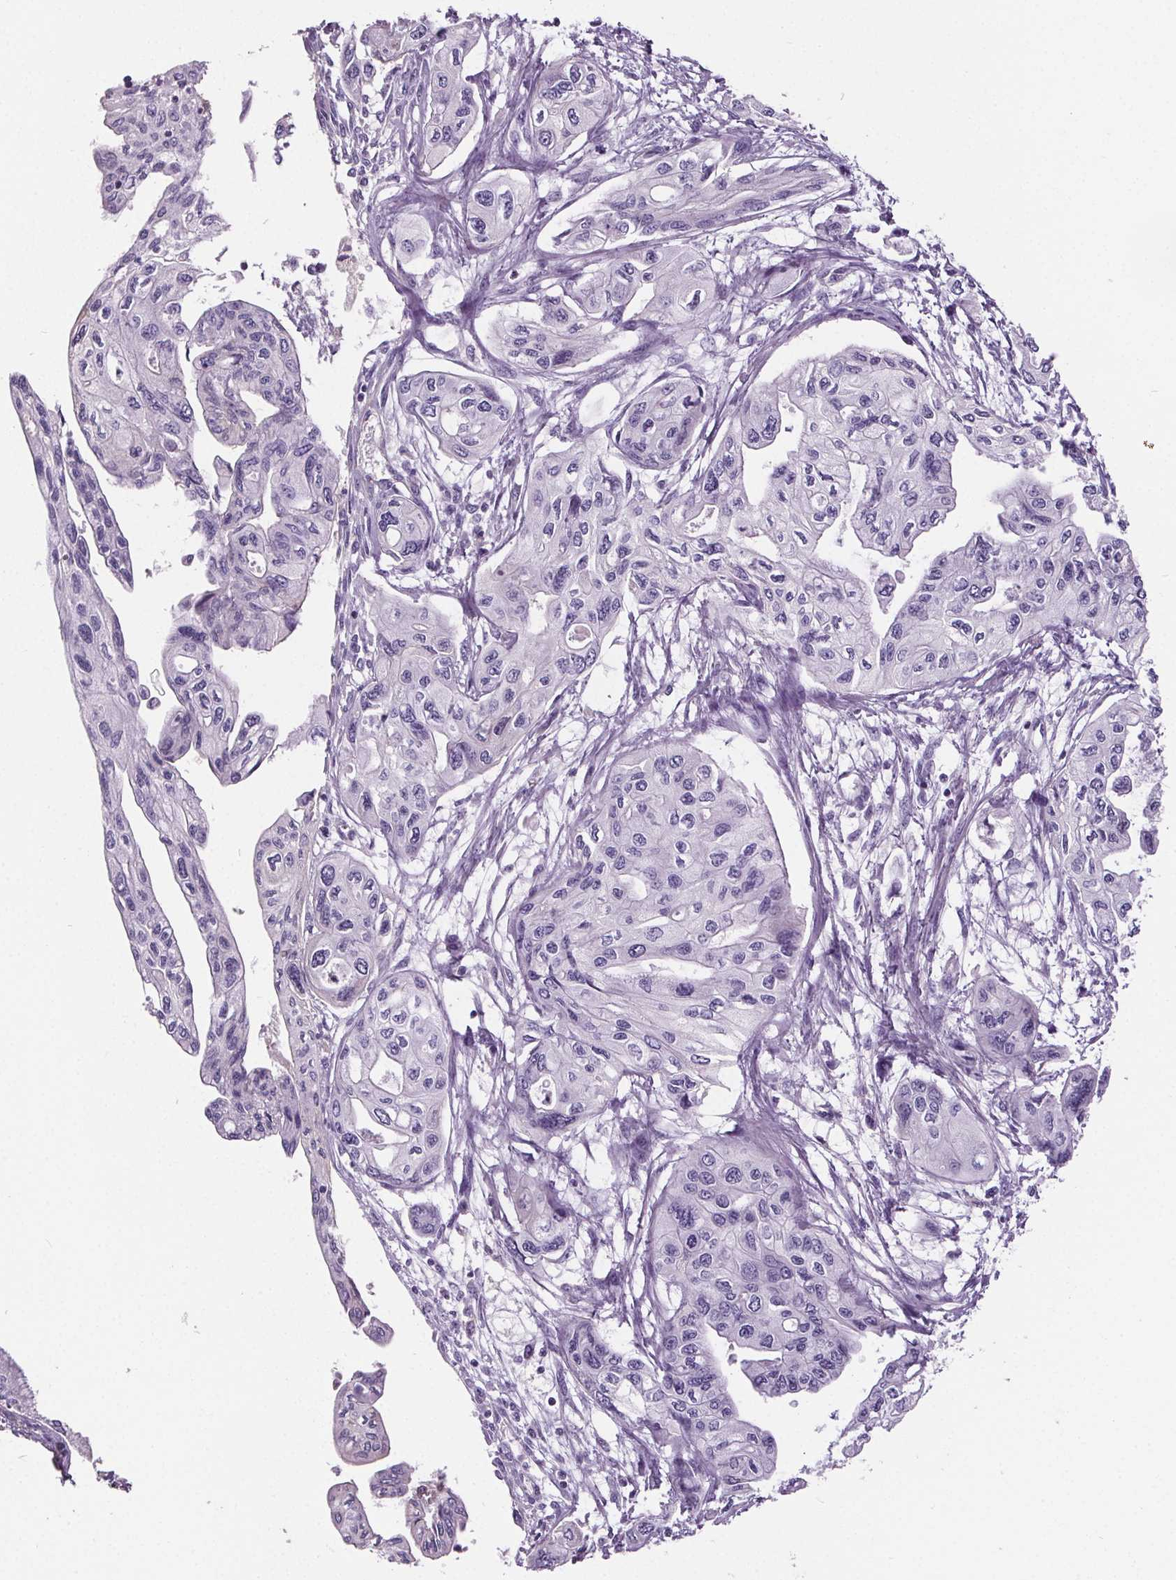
{"staining": {"intensity": "negative", "quantity": "none", "location": "none"}, "tissue": "pancreatic cancer", "cell_type": "Tumor cells", "image_type": "cancer", "snomed": [{"axis": "morphology", "description": "Adenocarcinoma, NOS"}, {"axis": "topography", "description": "Pancreas"}], "caption": "A high-resolution histopathology image shows IHC staining of adenocarcinoma (pancreatic), which shows no significant expression in tumor cells. (Stains: DAB IHC with hematoxylin counter stain, Microscopy: brightfield microscopy at high magnification).", "gene": "CD5L", "patient": {"sex": "female", "age": 76}}